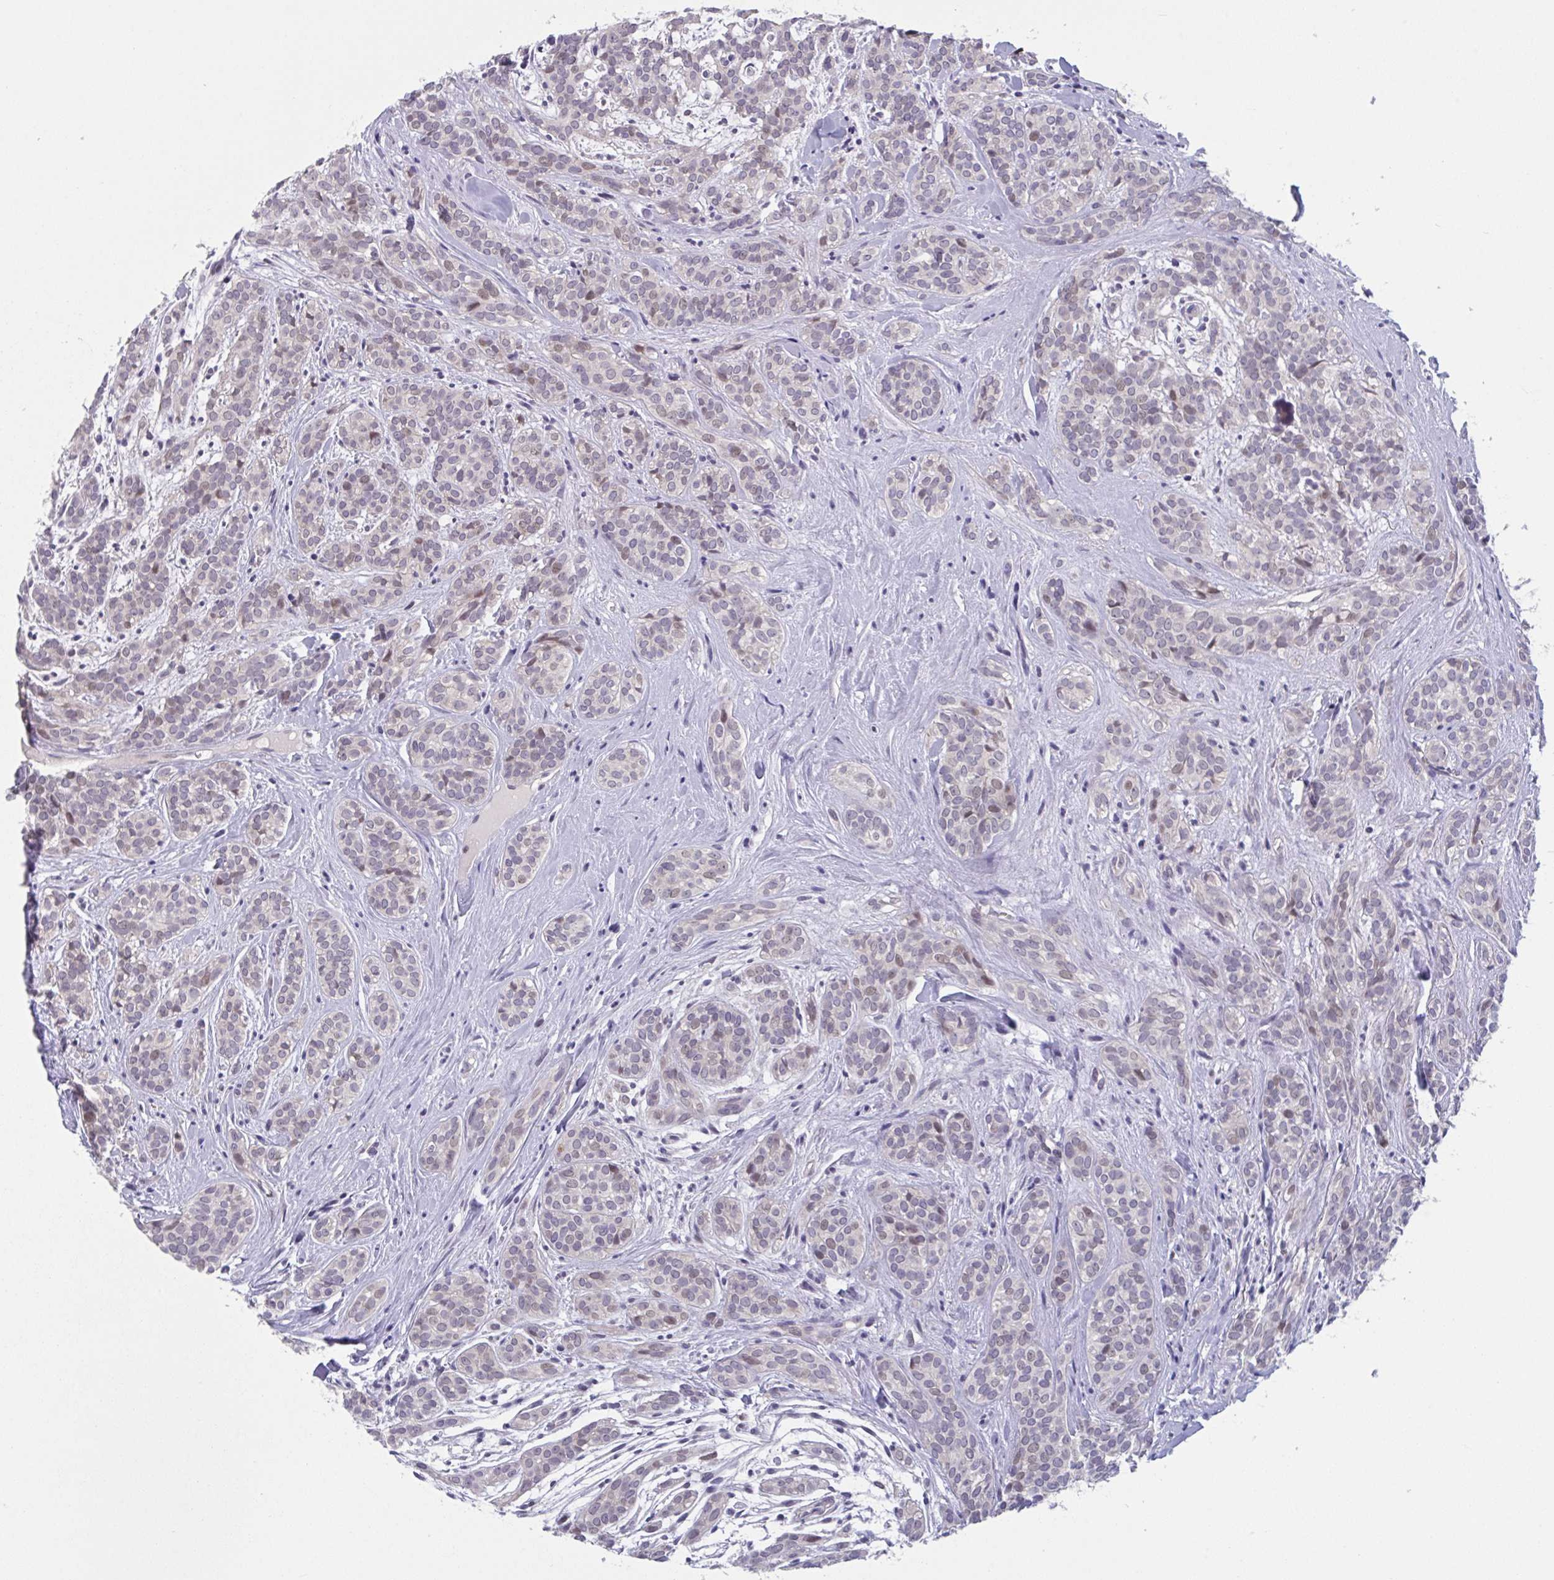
{"staining": {"intensity": "moderate", "quantity": "<25%", "location": "nuclear"}, "tissue": "head and neck cancer", "cell_type": "Tumor cells", "image_type": "cancer", "snomed": [{"axis": "morphology", "description": "Adenocarcinoma, NOS"}, {"axis": "topography", "description": "Head-Neck"}], "caption": "Tumor cells display low levels of moderate nuclear expression in about <25% of cells in human head and neck cancer (adenocarcinoma).", "gene": "RIOK1", "patient": {"sex": "female", "age": 57}}